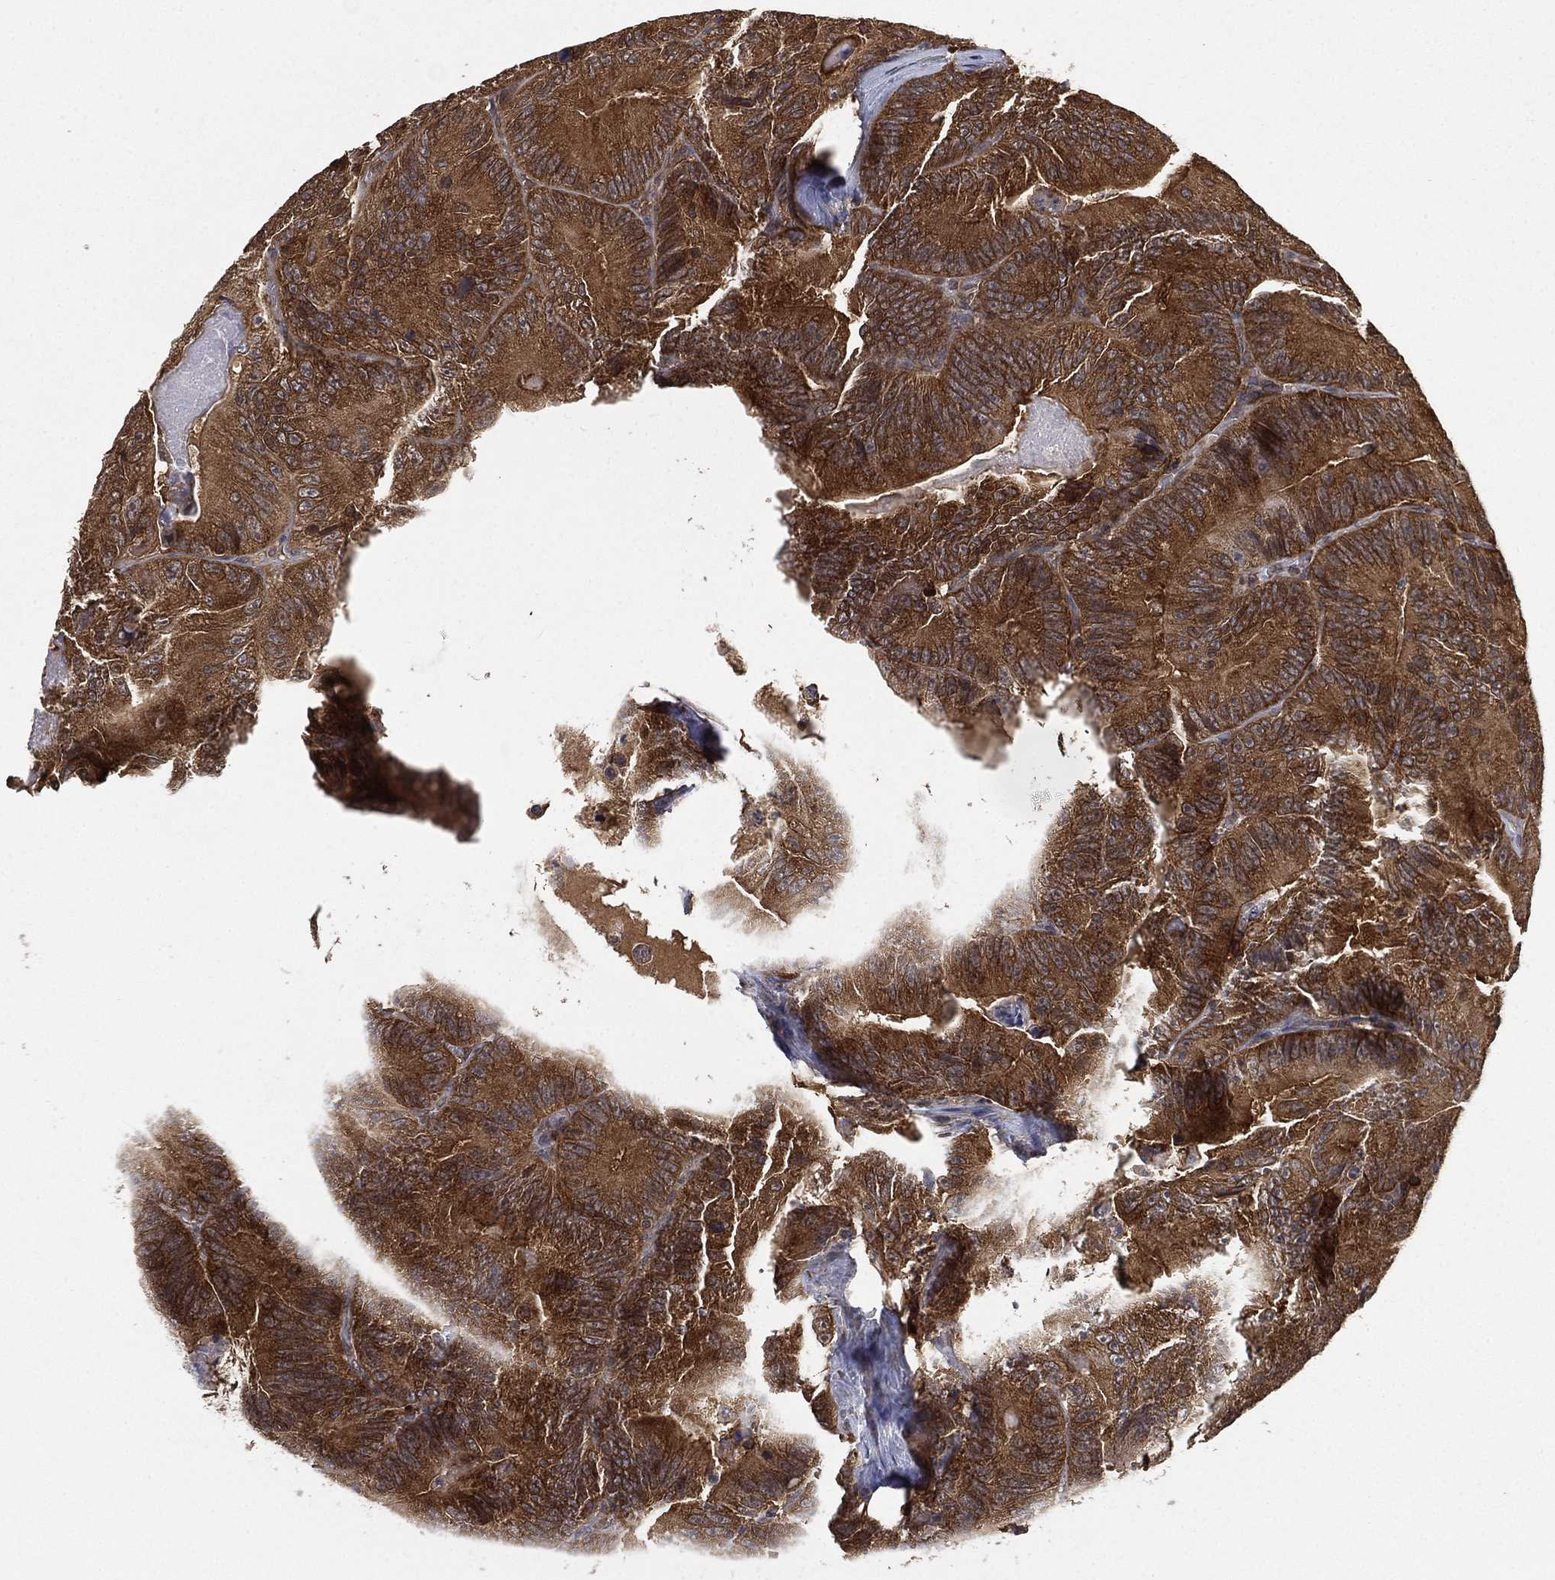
{"staining": {"intensity": "strong", "quantity": ">75%", "location": "cytoplasmic/membranous"}, "tissue": "colorectal cancer", "cell_type": "Tumor cells", "image_type": "cancer", "snomed": [{"axis": "morphology", "description": "Adenocarcinoma, NOS"}, {"axis": "topography", "description": "Colon"}], "caption": "Immunohistochemical staining of adenocarcinoma (colorectal) exhibits high levels of strong cytoplasmic/membranous protein staining in approximately >75% of tumor cells.", "gene": "UBA5", "patient": {"sex": "female", "age": 86}}